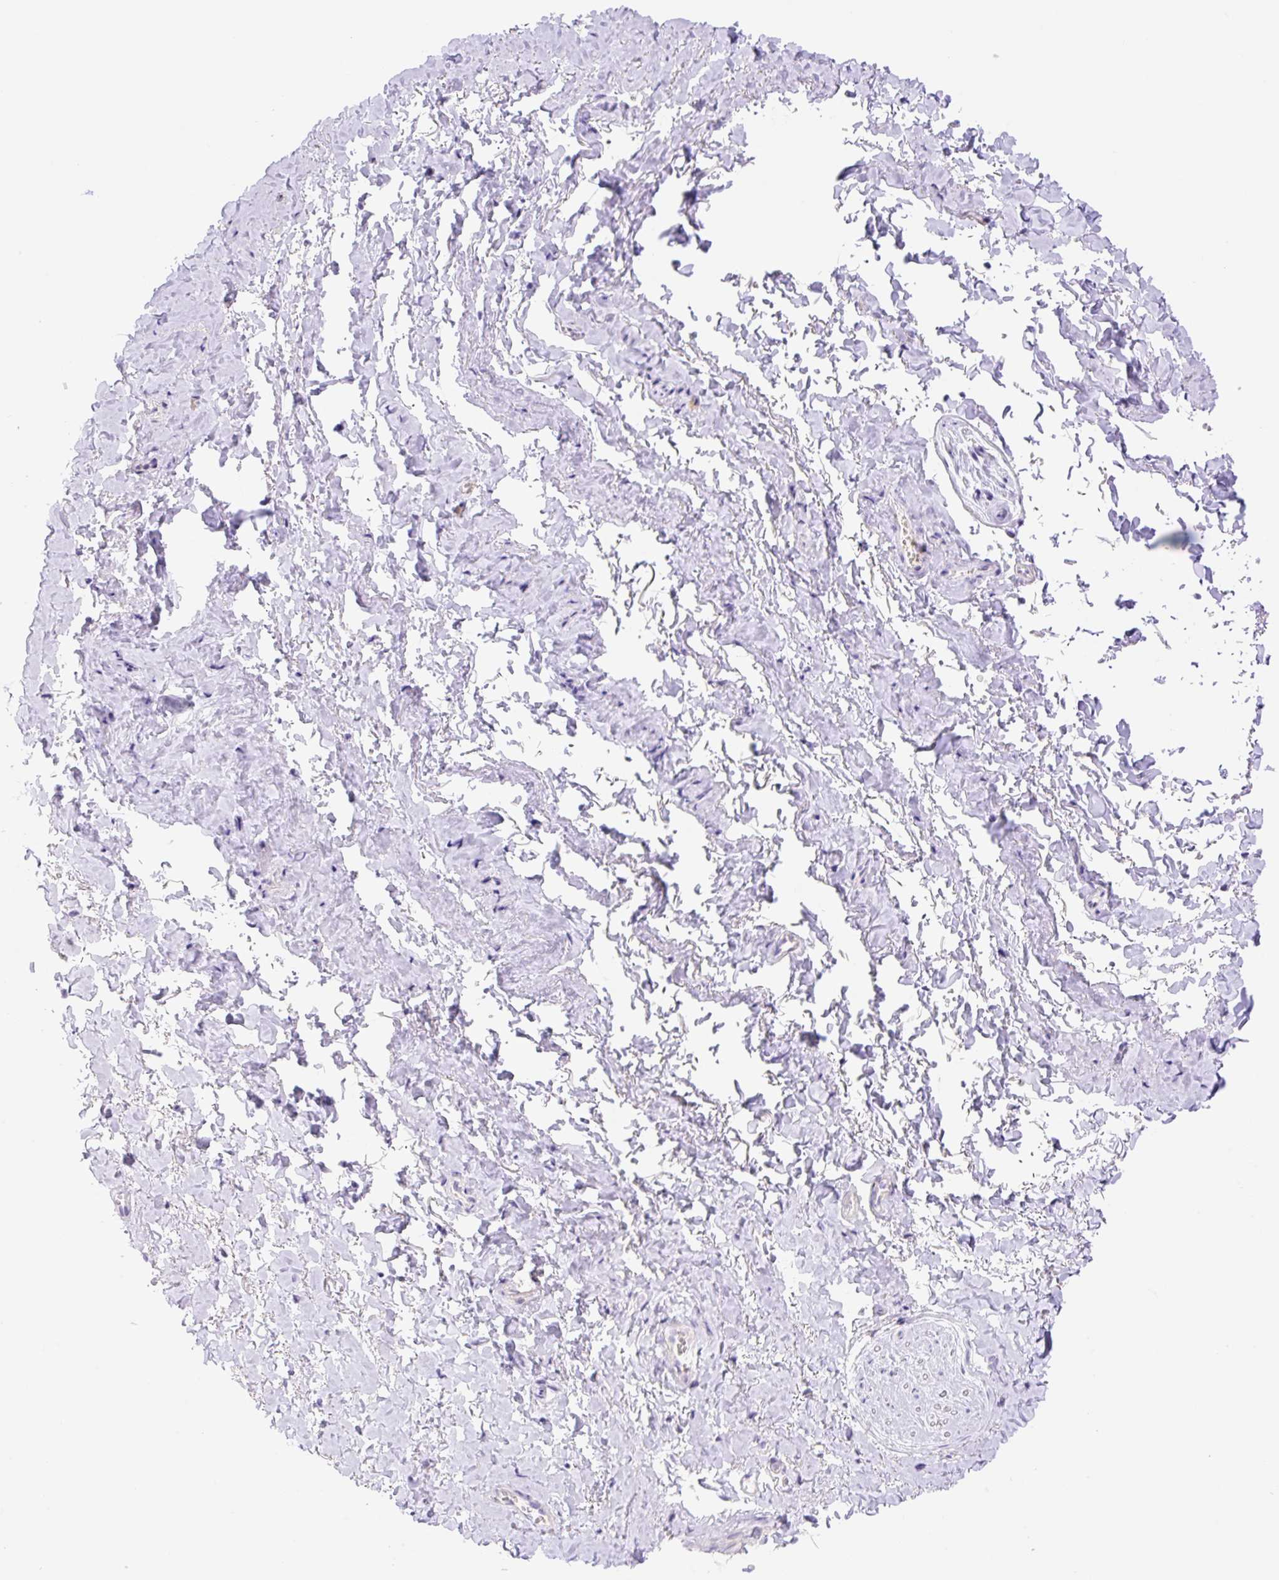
{"staining": {"intensity": "negative", "quantity": "none", "location": "none"}, "tissue": "adipose tissue", "cell_type": "Adipocytes", "image_type": "normal", "snomed": [{"axis": "morphology", "description": "Normal tissue, NOS"}, {"axis": "topography", "description": "Vulva"}, {"axis": "topography", "description": "Vagina"}, {"axis": "topography", "description": "Peripheral nerve tissue"}], "caption": "Adipose tissue stained for a protein using immunohistochemistry (IHC) shows no staining adipocytes.", "gene": "DENND5A", "patient": {"sex": "female", "age": 66}}